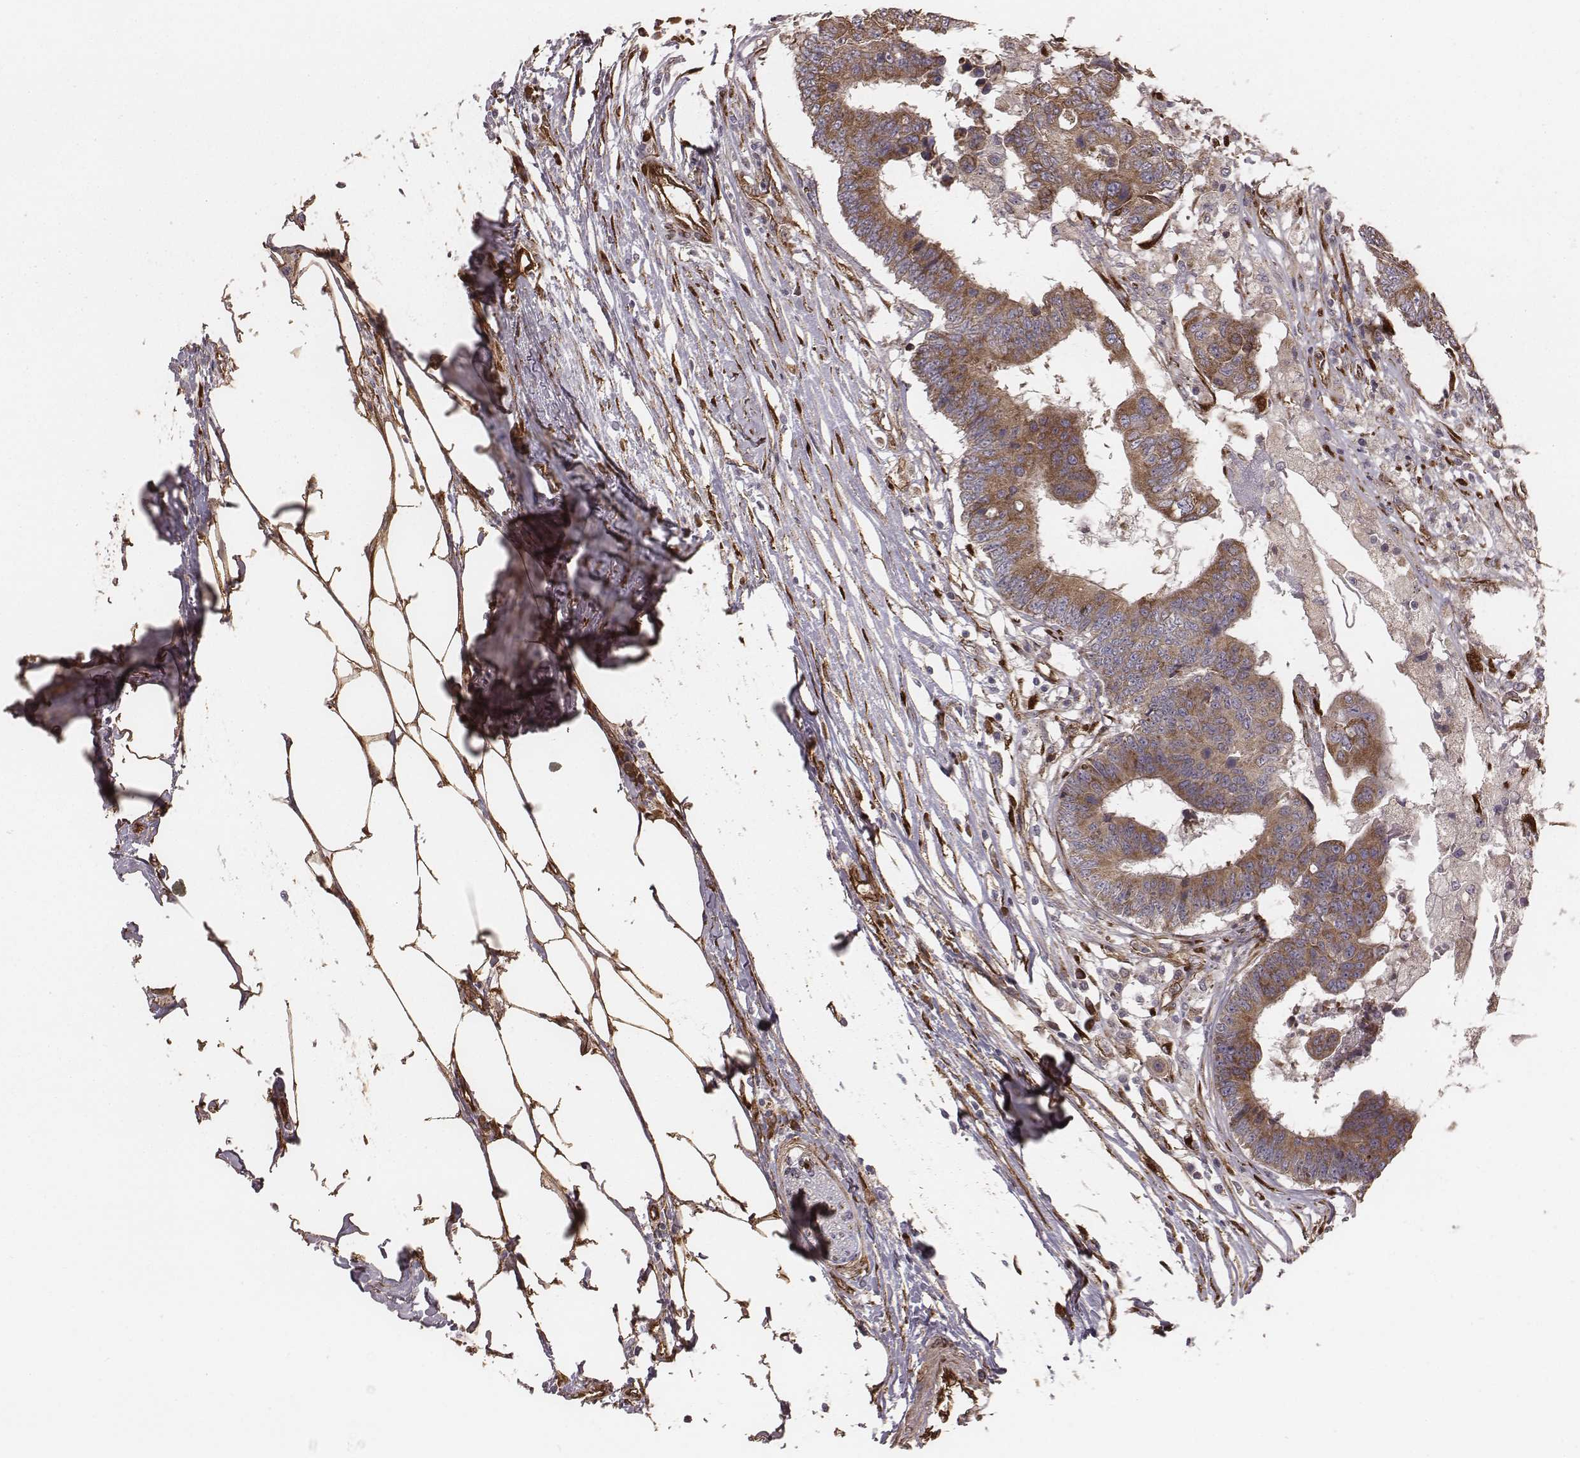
{"staining": {"intensity": "moderate", "quantity": ">75%", "location": "cytoplasmic/membranous"}, "tissue": "colorectal cancer", "cell_type": "Tumor cells", "image_type": "cancer", "snomed": [{"axis": "morphology", "description": "Adenocarcinoma, NOS"}, {"axis": "topography", "description": "Colon"}], "caption": "This photomicrograph reveals colorectal adenocarcinoma stained with immunohistochemistry to label a protein in brown. The cytoplasmic/membranous of tumor cells show moderate positivity for the protein. Nuclei are counter-stained blue.", "gene": "PALMD", "patient": {"sex": "female", "age": 48}}